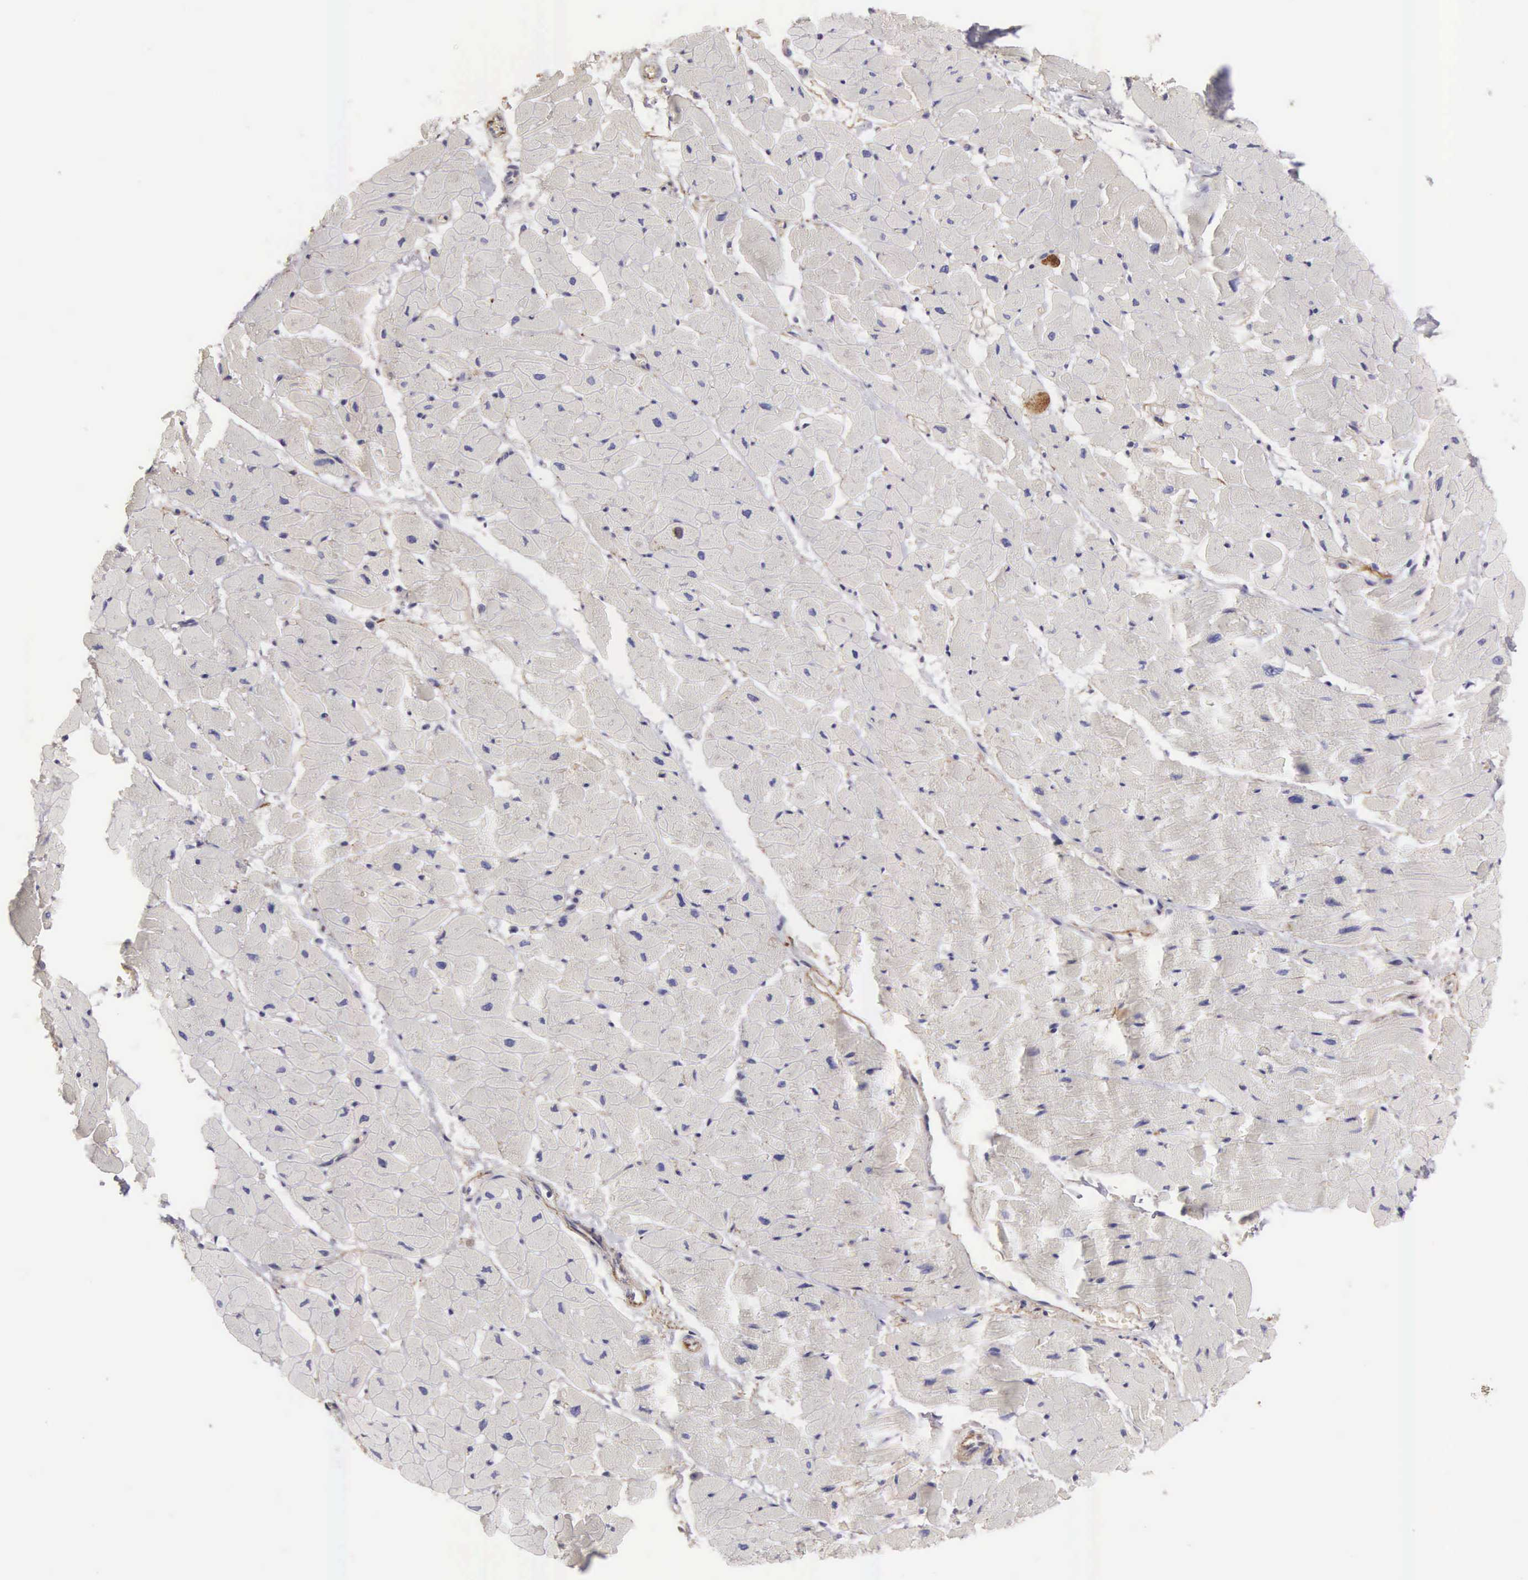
{"staining": {"intensity": "negative", "quantity": "none", "location": "none"}, "tissue": "heart muscle", "cell_type": "Cardiomyocytes", "image_type": "normal", "snomed": [{"axis": "morphology", "description": "Normal tissue, NOS"}, {"axis": "topography", "description": "Heart"}], "caption": "The immunohistochemistry (IHC) histopathology image has no significant expression in cardiomyocytes of heart muscle. Brightfield microscopy of immunohistochemistry (IHC) stained with DAB (3,3'-diaminobenzidine) (brown) and hematoxylin (blue), captured at high magnification.", "gene": "CLU", "patient": {"sex": "female", "age": 19}}